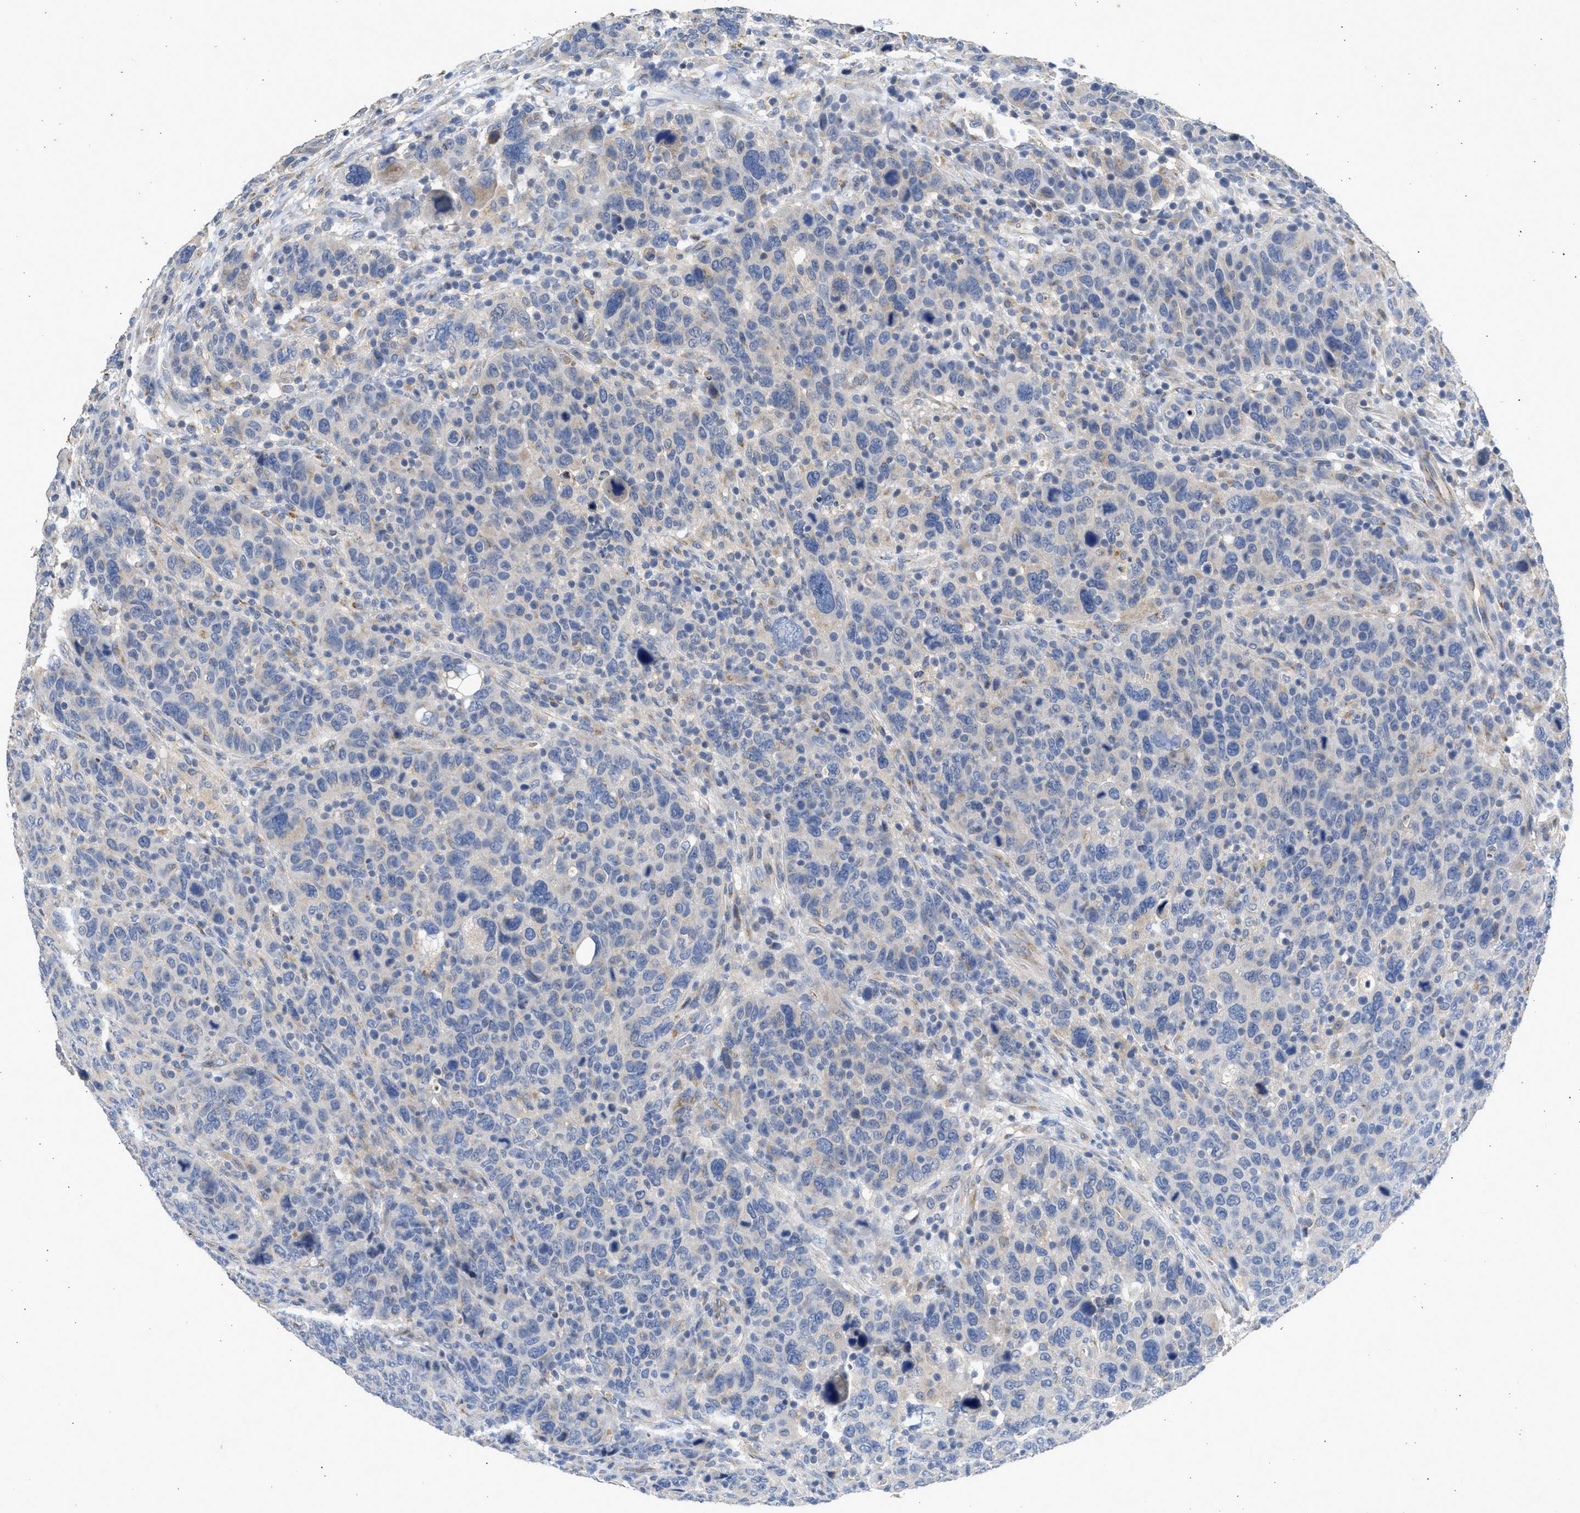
{"staining": {"intensity": "weak", "quantity": "<25%", "location": "cytoplasmic/membranous"}, "tissue": "breast cancer", "cell_type": "Tumor cells", "image_type": "cancer", "snomed": [{"axis": "morphology", "description": "Duct carcinoma"}, {"axis": "topography", "description": "Breast"}], "caption": "This is an immunohistochemistry (IHC) histopathology image of human intraductal carcinoma (breast). There is no positivity in tumor cells.", "gene": "IPO8", "patient": {"sex": "female", "age": 37}}